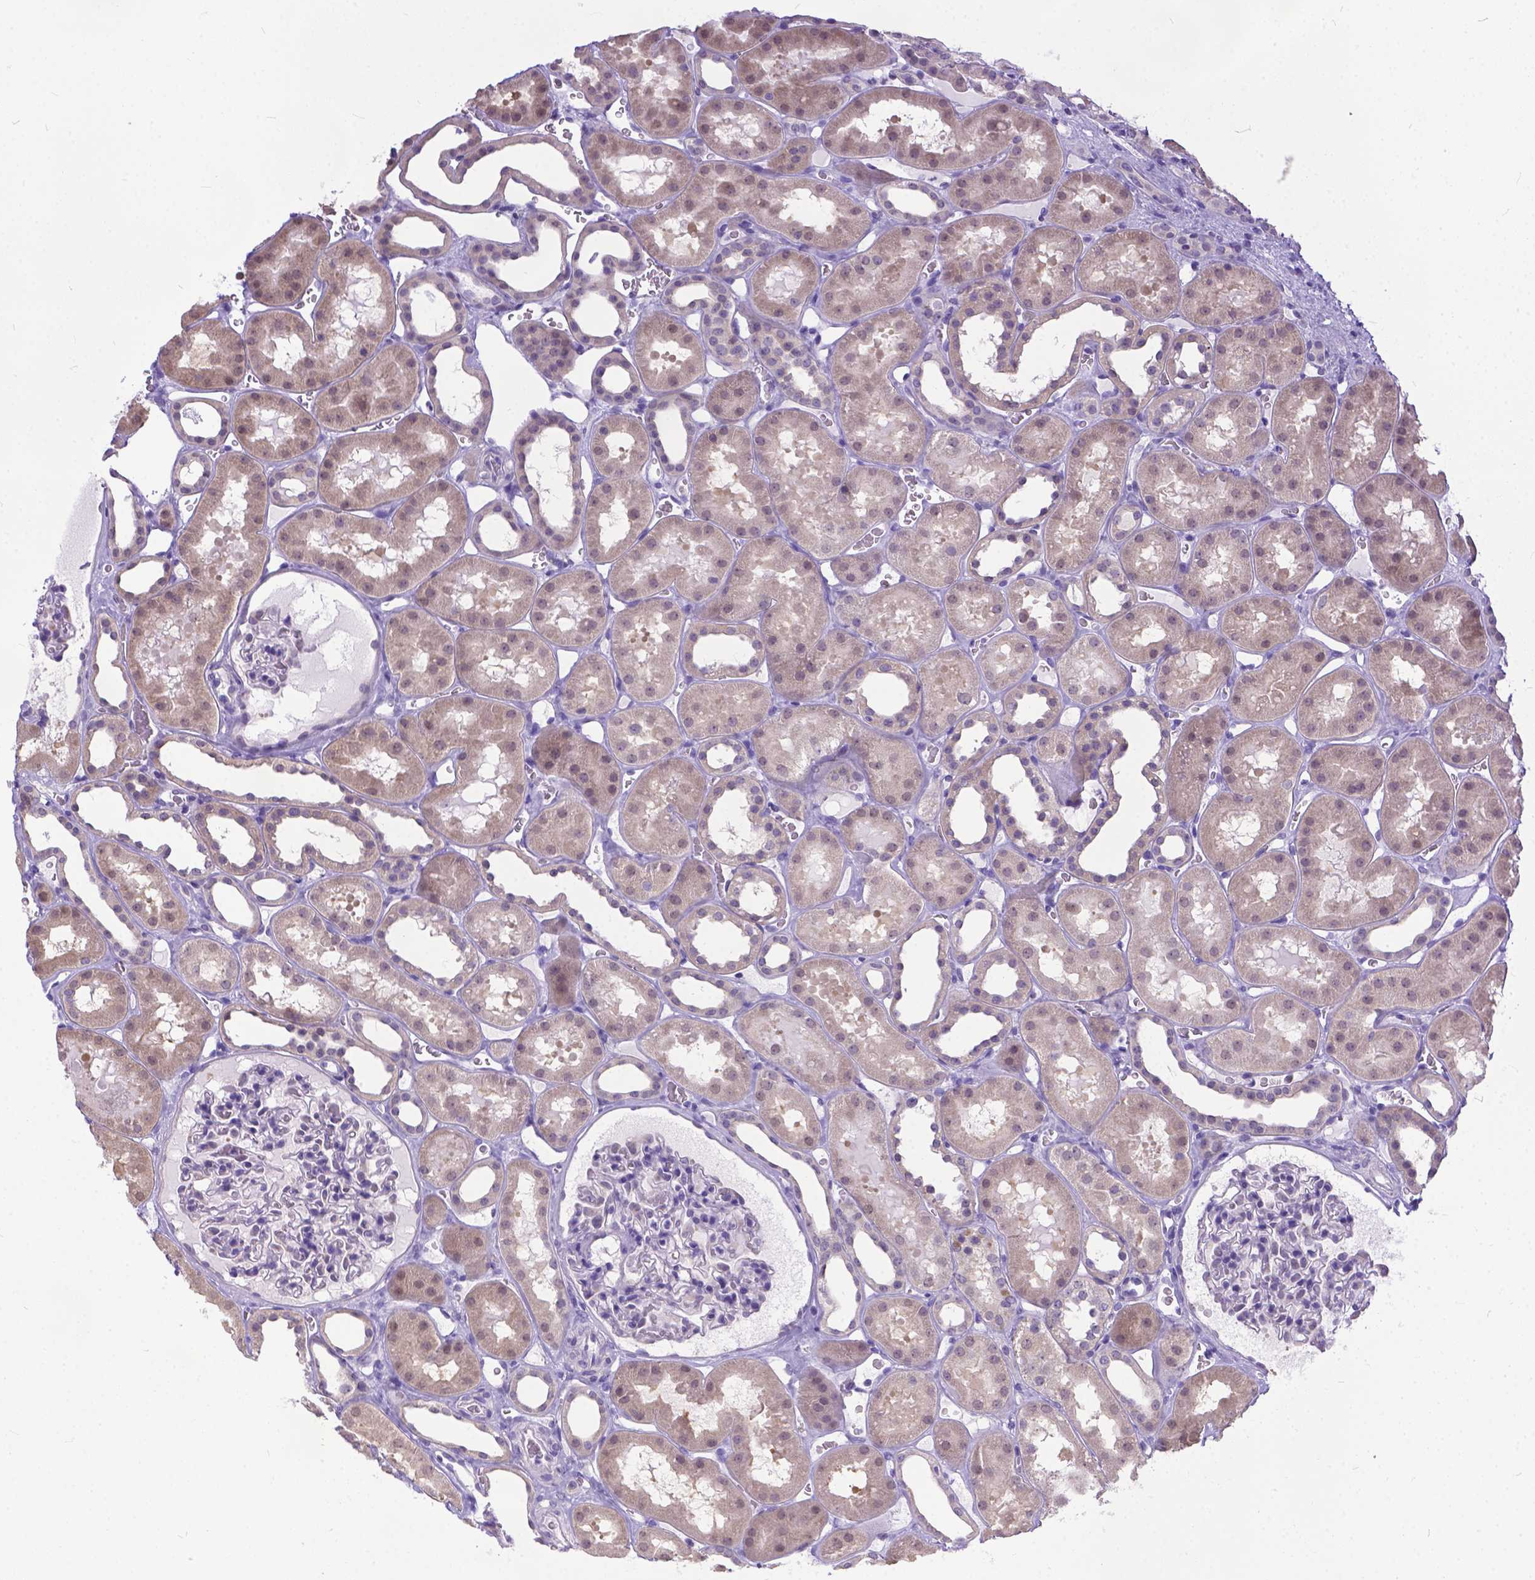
{"staining": {"intensity": "negative", "quantity": "none", "location": "none"}, "tissue": "kidney", "cell_type": "Cells in glomeruli", "image_type": "normal", "snomed": [{"axis": "morphology", "description": "Normal tissue, NOS"}, {"axis": "topography", "description": "Kidney"}], "caption": "Normal kidney was stained to show a protein in brown. There is no significant expression in cells in glomeruli.", "gene": "TTLL6", "patient": {"sex": "female", "age": 41}}